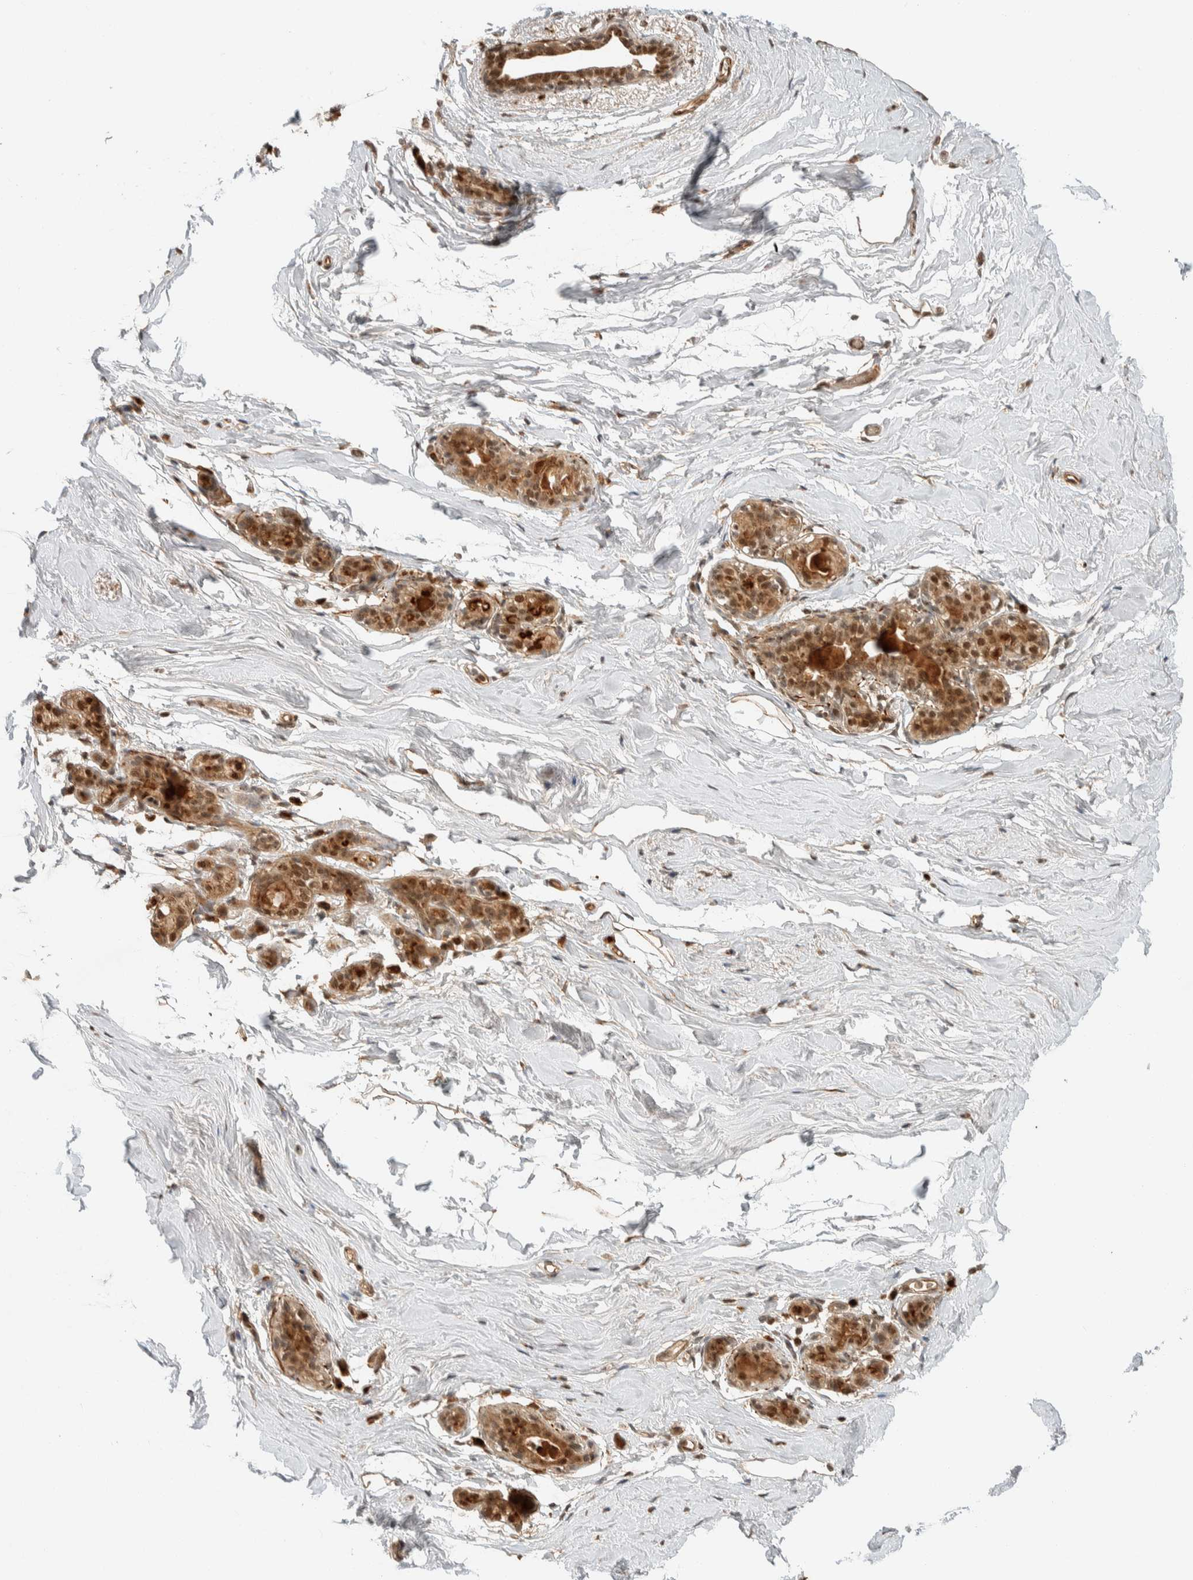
{"staining": {"intensity": "negative", "quantity": "none", "location": "none"}, "tissue": "breast", "cell_type": "Adipocytes", "image_type": "normal", "snomed": [{"axis": "morphology", "description": "Normal tissue, NOS"}, {"axis": "topography", "description": "Breast"}], "caption": "High power microscopy histopathology image of an immunohistochemistry (IHC) image of normal breast, revealing no significant expression in adipocytes.", "gene": "ZBTB2", "patient": {"sex": "female", "age": 62}}